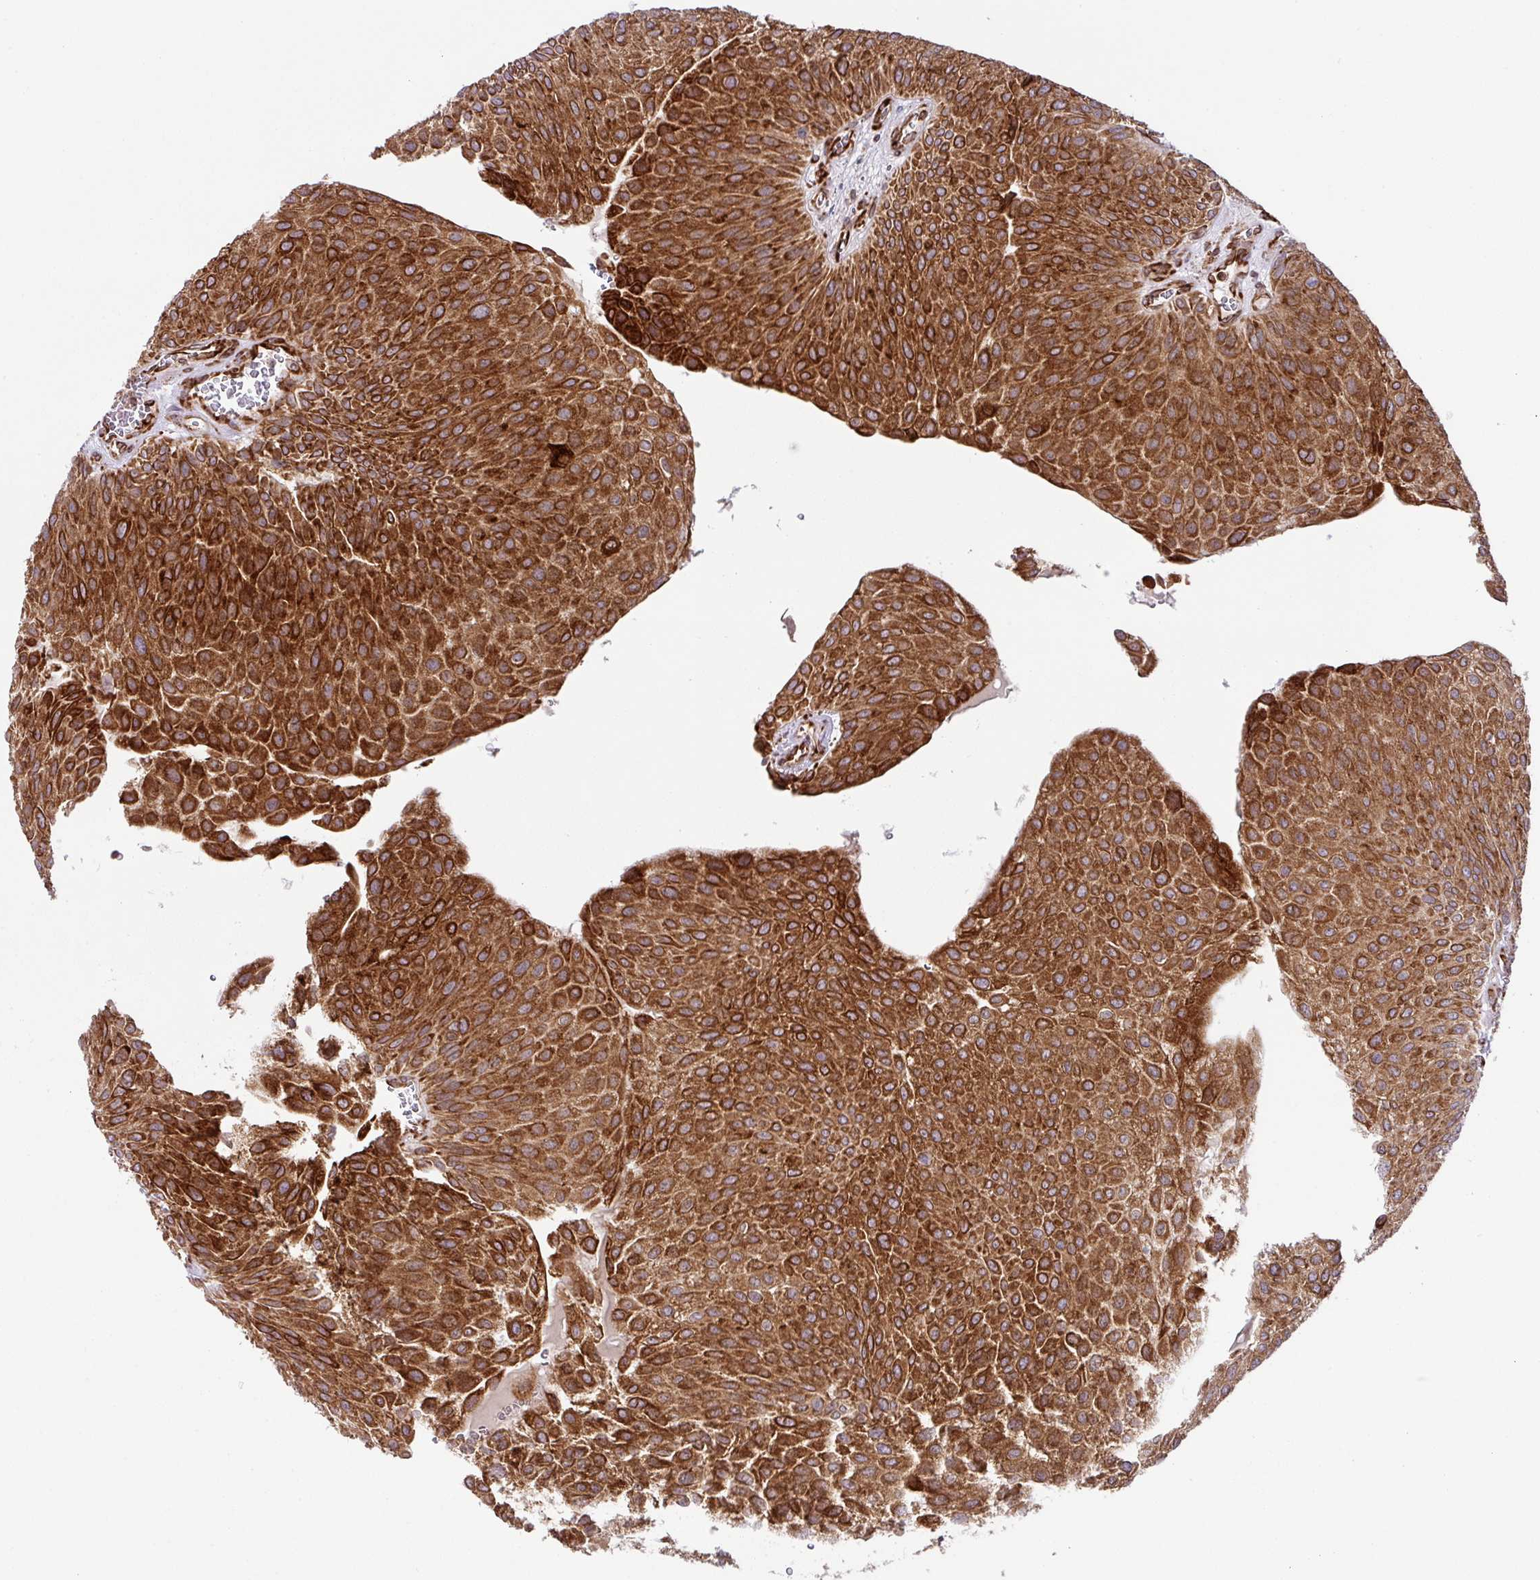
{"staining": {"intensity": "strong", "quantity": ">75%", "location": "cytoplasmic/membranous"}, "tissue": "urothelial cancer", "cell_type": "Tumor cells", "image_type": "cancer", "snomed": [{"axis": "morphology", "description": "Urothelial carcinoma, NOS"}, {"axis": "topography", "description": "Urinary bladder"}], "caption": "High-magnification brightfield microscopy of urothelial cancer stained with DAB (brown) and counterstained with hematoxylin (blue). tumor cells exhibit strong cytoplasmic/membranous expression is present in approximately>75% of cells.", "gene": "SLC39A7", "patient": {"sex": "male", "age": 67}}